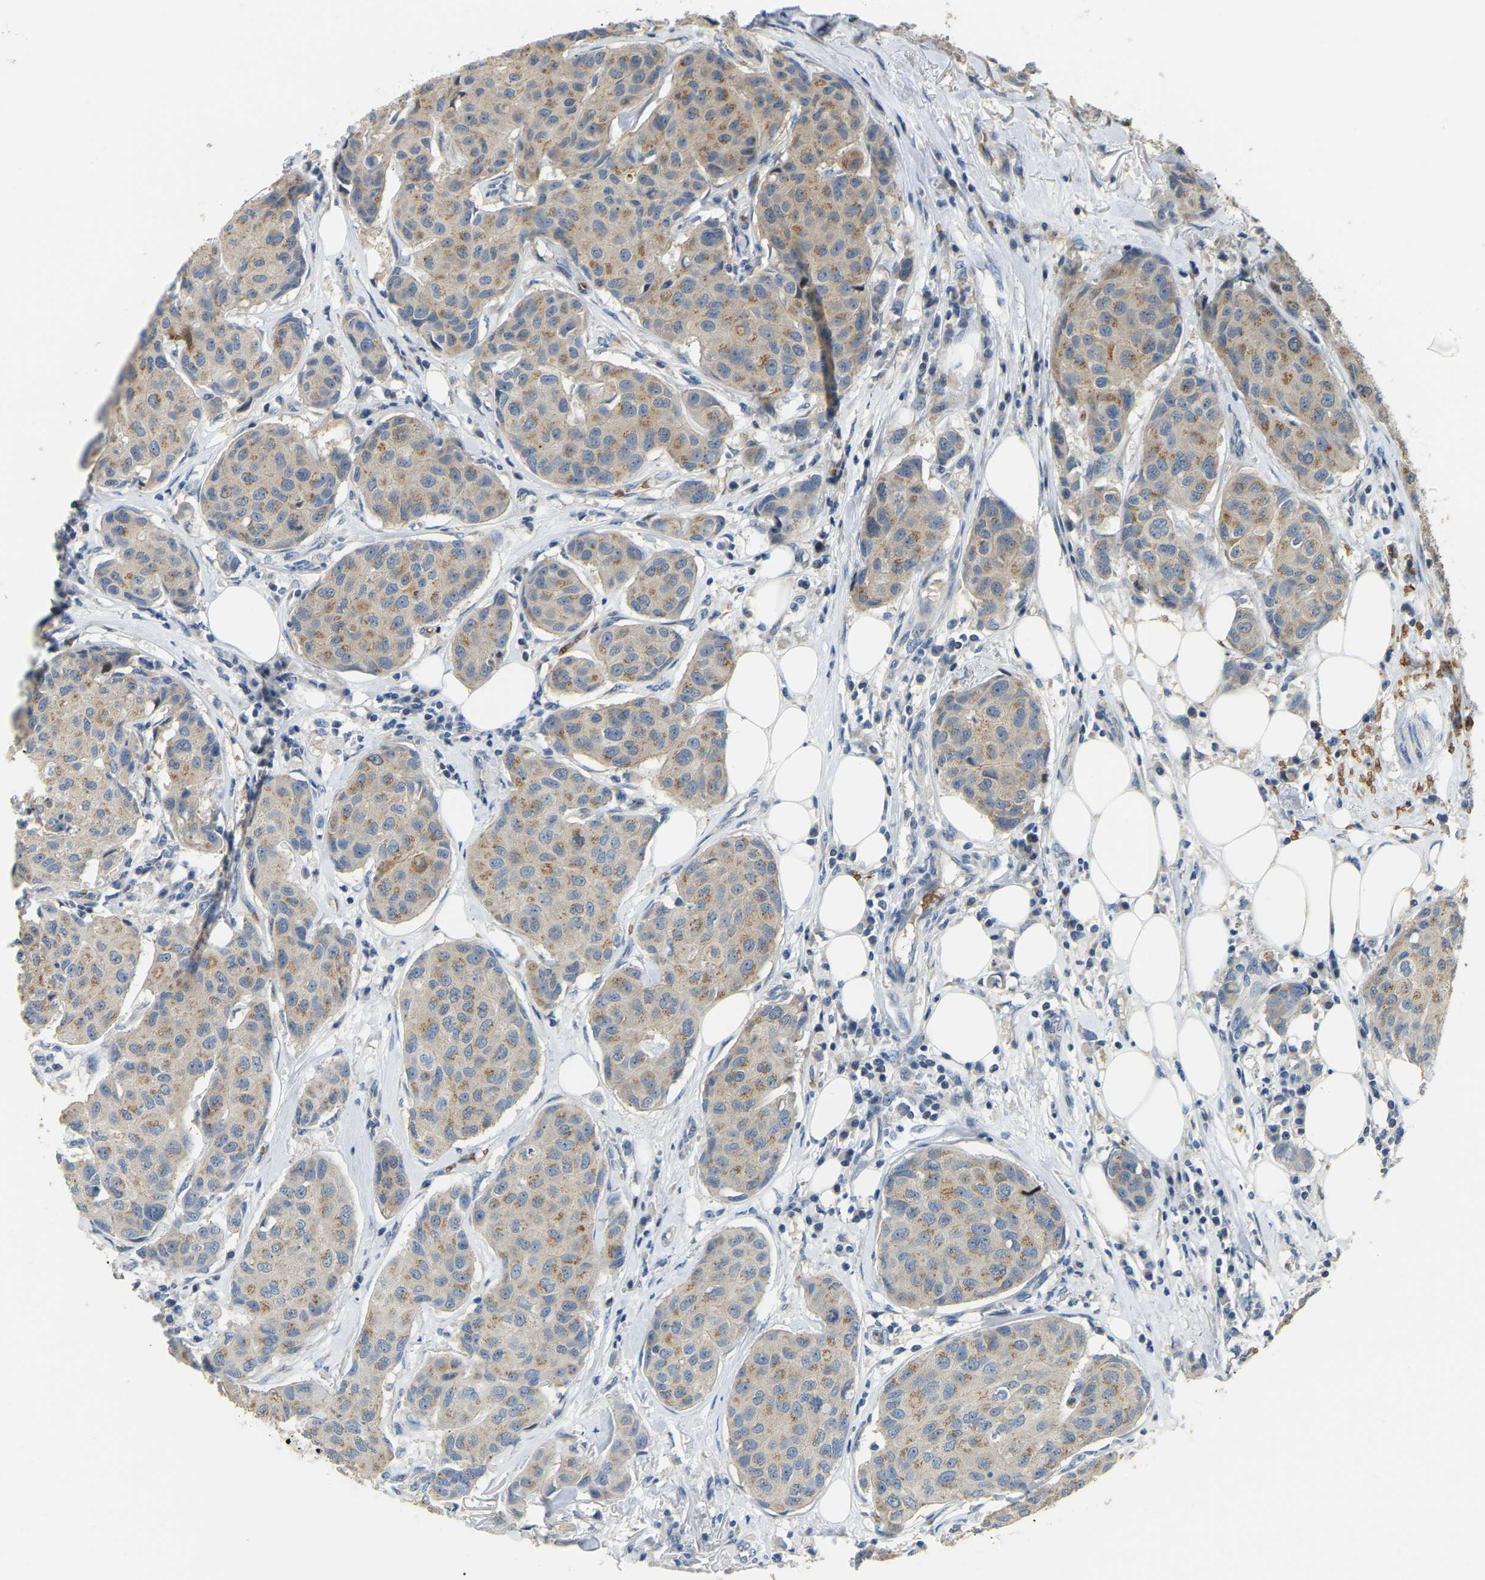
{"staining": {"intensity": "weak", "quantity": ">75%", "location": "cytoplasmic/membranous"}, "tissue": "breast cancer", "cell_type": "Tumor cells", "image_type": "cancer", "snomed": [{"axis": "morphology", "description": "Duct carcinoma"}, {"axis": "topography", "description": "Breast"}], "caption": "Brown immunohistochemical staining in human breast cancer (intraductal carcinoma) demonstrates weak cytoplasmic/membranous positivity in about >75% of tumor cells.", "gene": "CFAP298", "patient": {"sex": "female", "age": 80}}